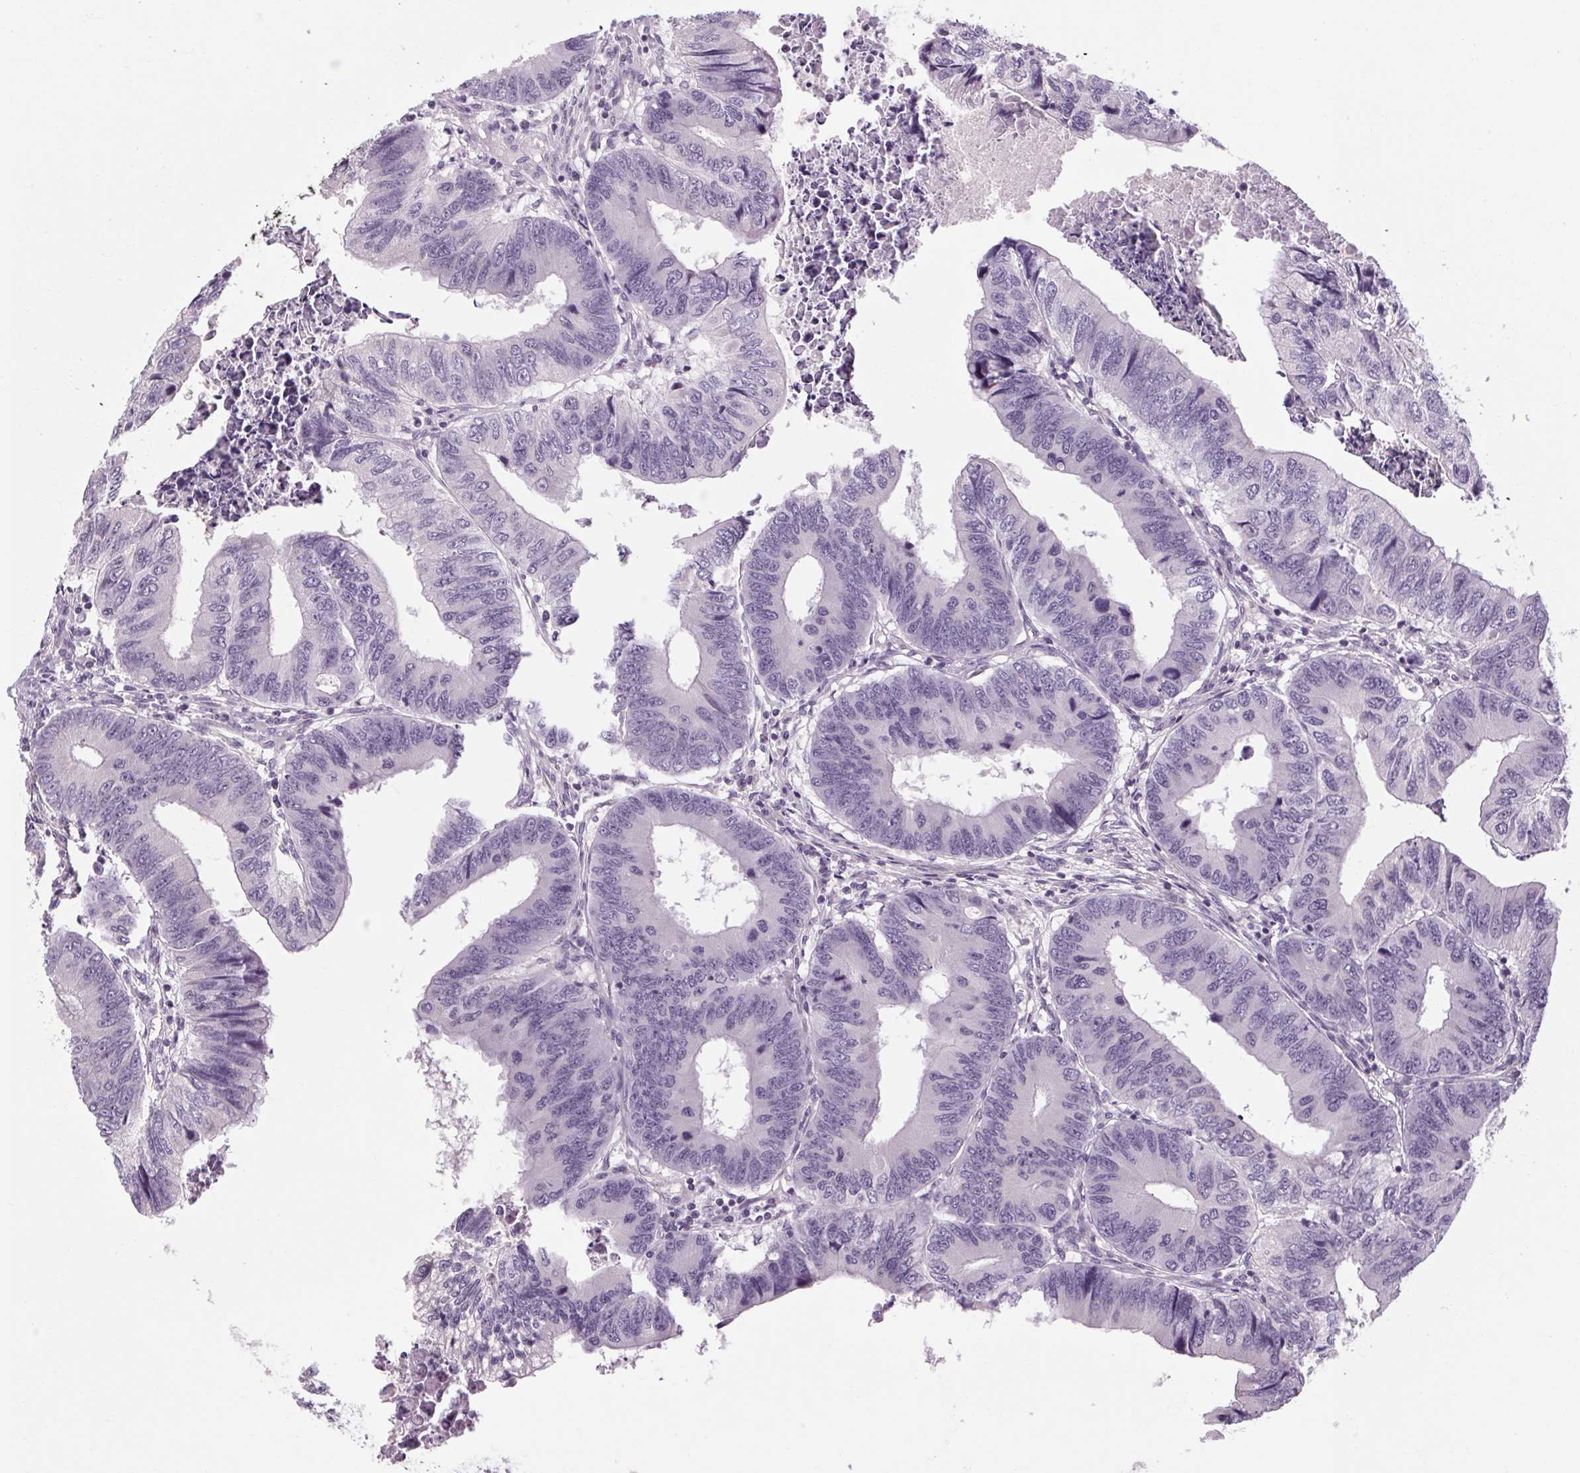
{"staining": {"intensity": "negative", "quantity": "none", "location": "none"}, "tissue": "colorectal cancer", "cell_type": "Tumor cells", "image_type": "cancer", "snomed": [{"axis": "morphology", "description": "Adenocarcinoma, NOS"}, {"axis": "topography", "description": "Colon"}], "caption": "Colorectal cancer was stained to show a protein in brown. There is no significant positivity in tumor cells.", "gene": "KLHL40", "patient": {"sex": "male", "age": 53}}